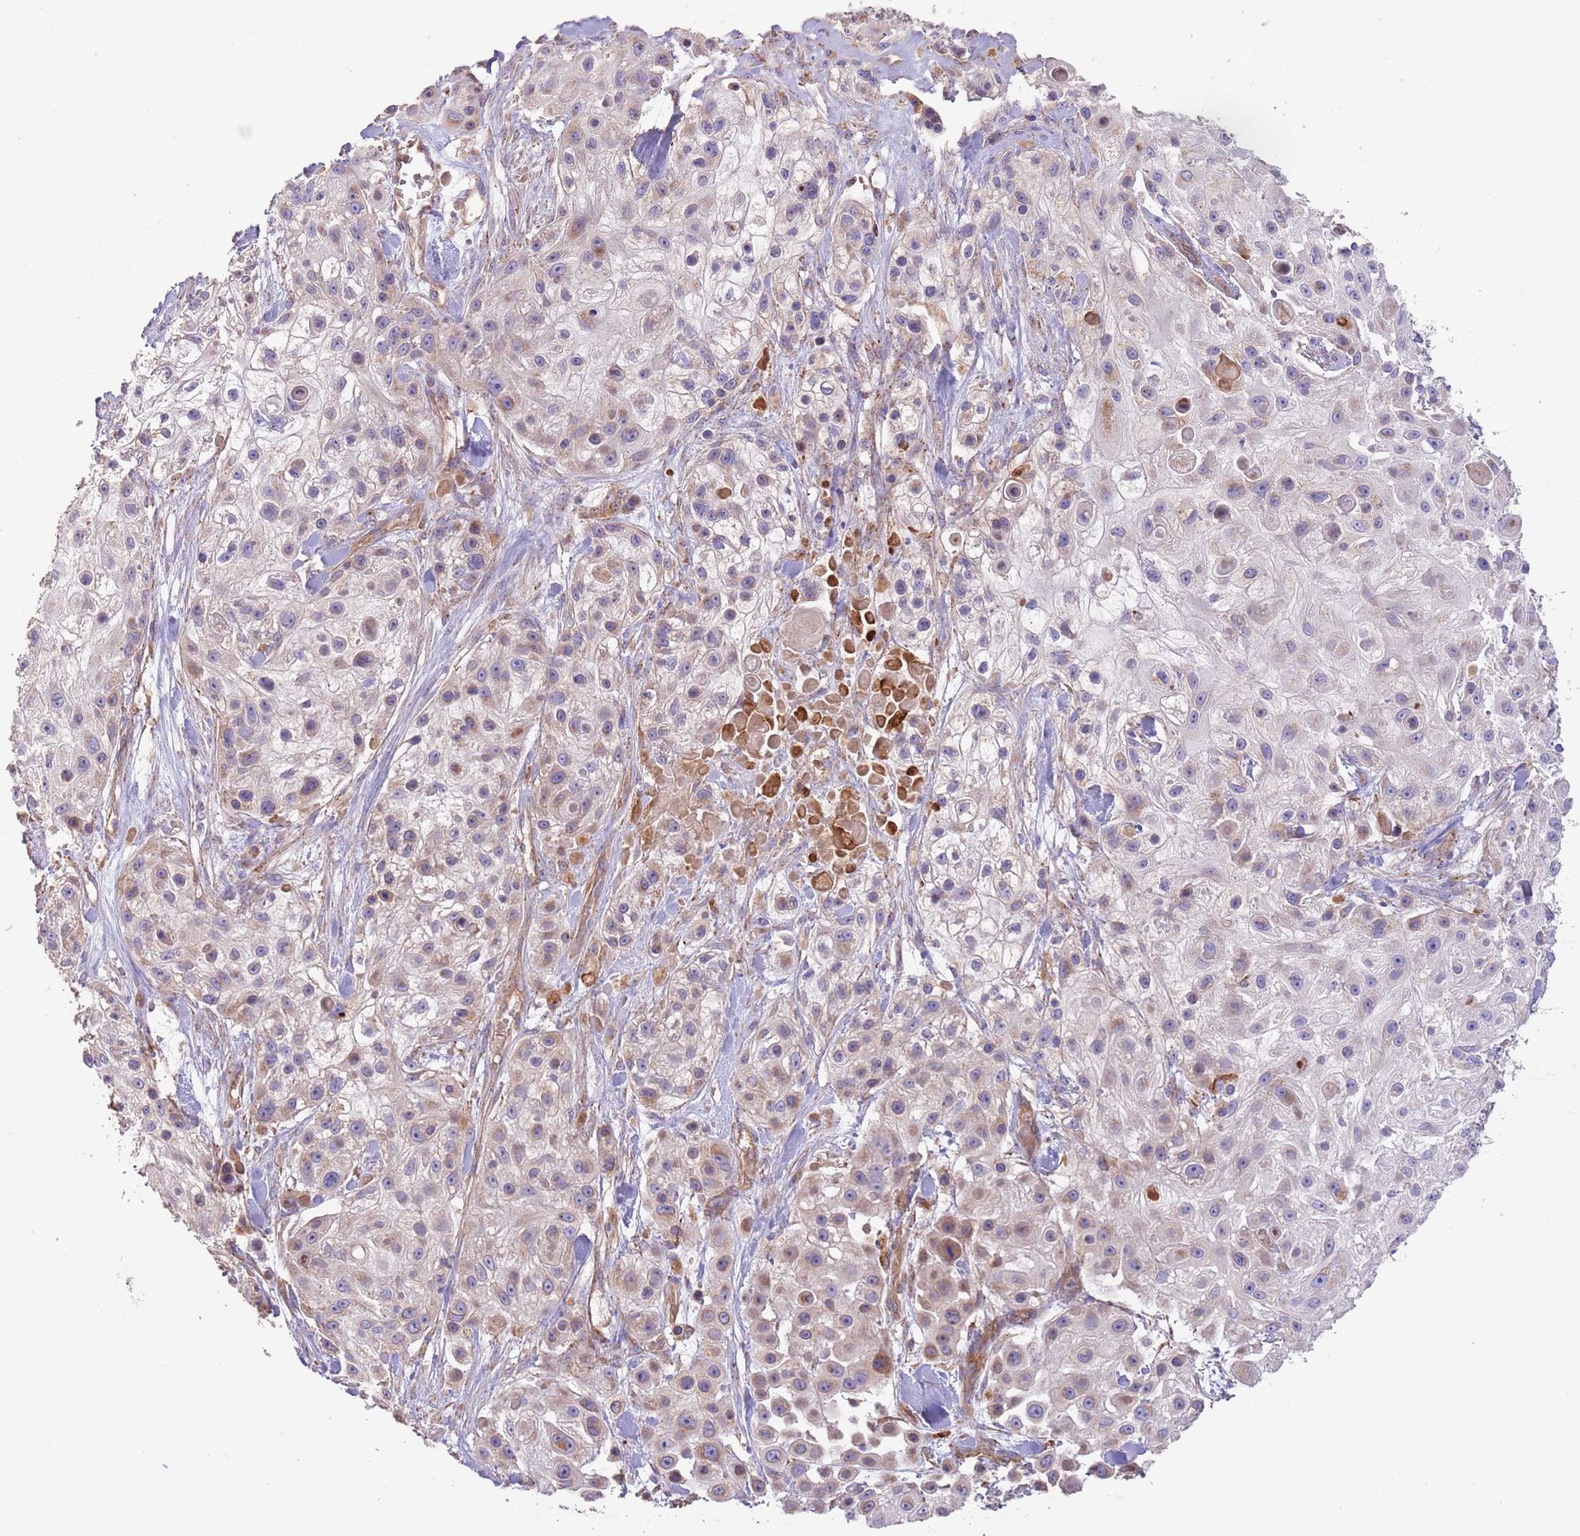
{"staining": {"intensity": "moderate", "quantity": "<25%", "location": "cytoplasmic/membranous"}, "tissue": "skin cancer", "cell_type": "Tumor cells", "image_type": "cancer", "snomed": [{"axis": "morphology", "description": "Squamous cell carcinoma, NOS"}, {"axis": "topography", "description": "Skin"}], "caption": "Immunohistochemistry (DAB (3,3'-diaminobenzidine)) staining of squamous cell carcinoma (skin) shows moderate cytoplasmic/membranous protein staining in approximately <25% of tumor cells. Ihc stains the protein in brown and the nuclei are stained blue.", "gene": "DOCK6", "patient": {"sex": "male", "age": 67}}